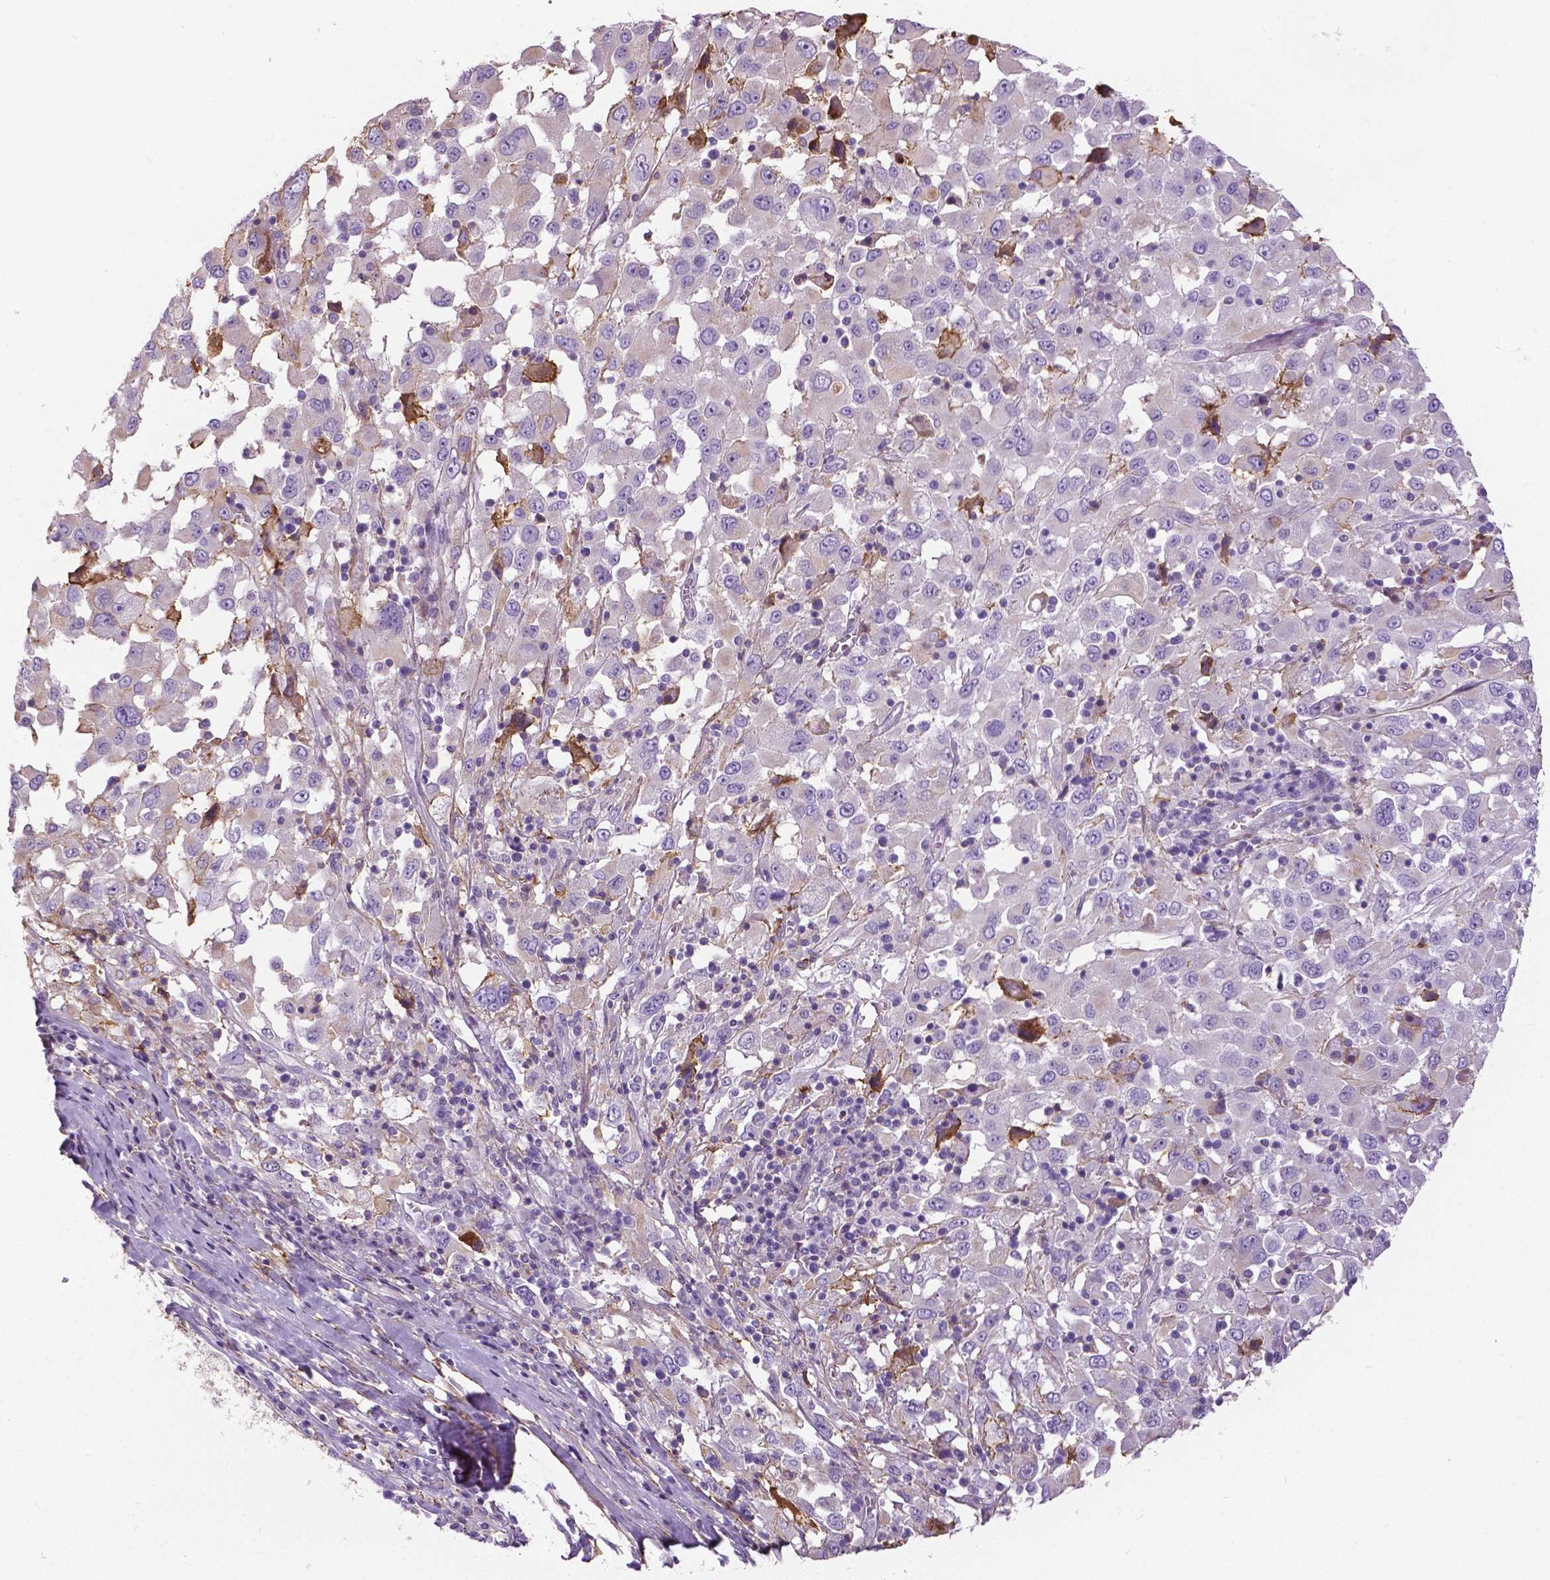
{"staining": {"intensity": "negative", "quantity": "none", "location": "none"}, "tissue": "melanoma", "cell_type": "Tumor cells", "image_type": "cancer", "snomed": [{"axis": "morphology", "description": "Malignant melanoma, Metastatic site"}, {"axis": "topography", "description": "Soft tissue"}], "caption": "Tumor cells show no significant protein staining in malignant melanoma (metastatic site).", "gene": "ANXA13", "patient": {"sex": "male", "age": 50}}